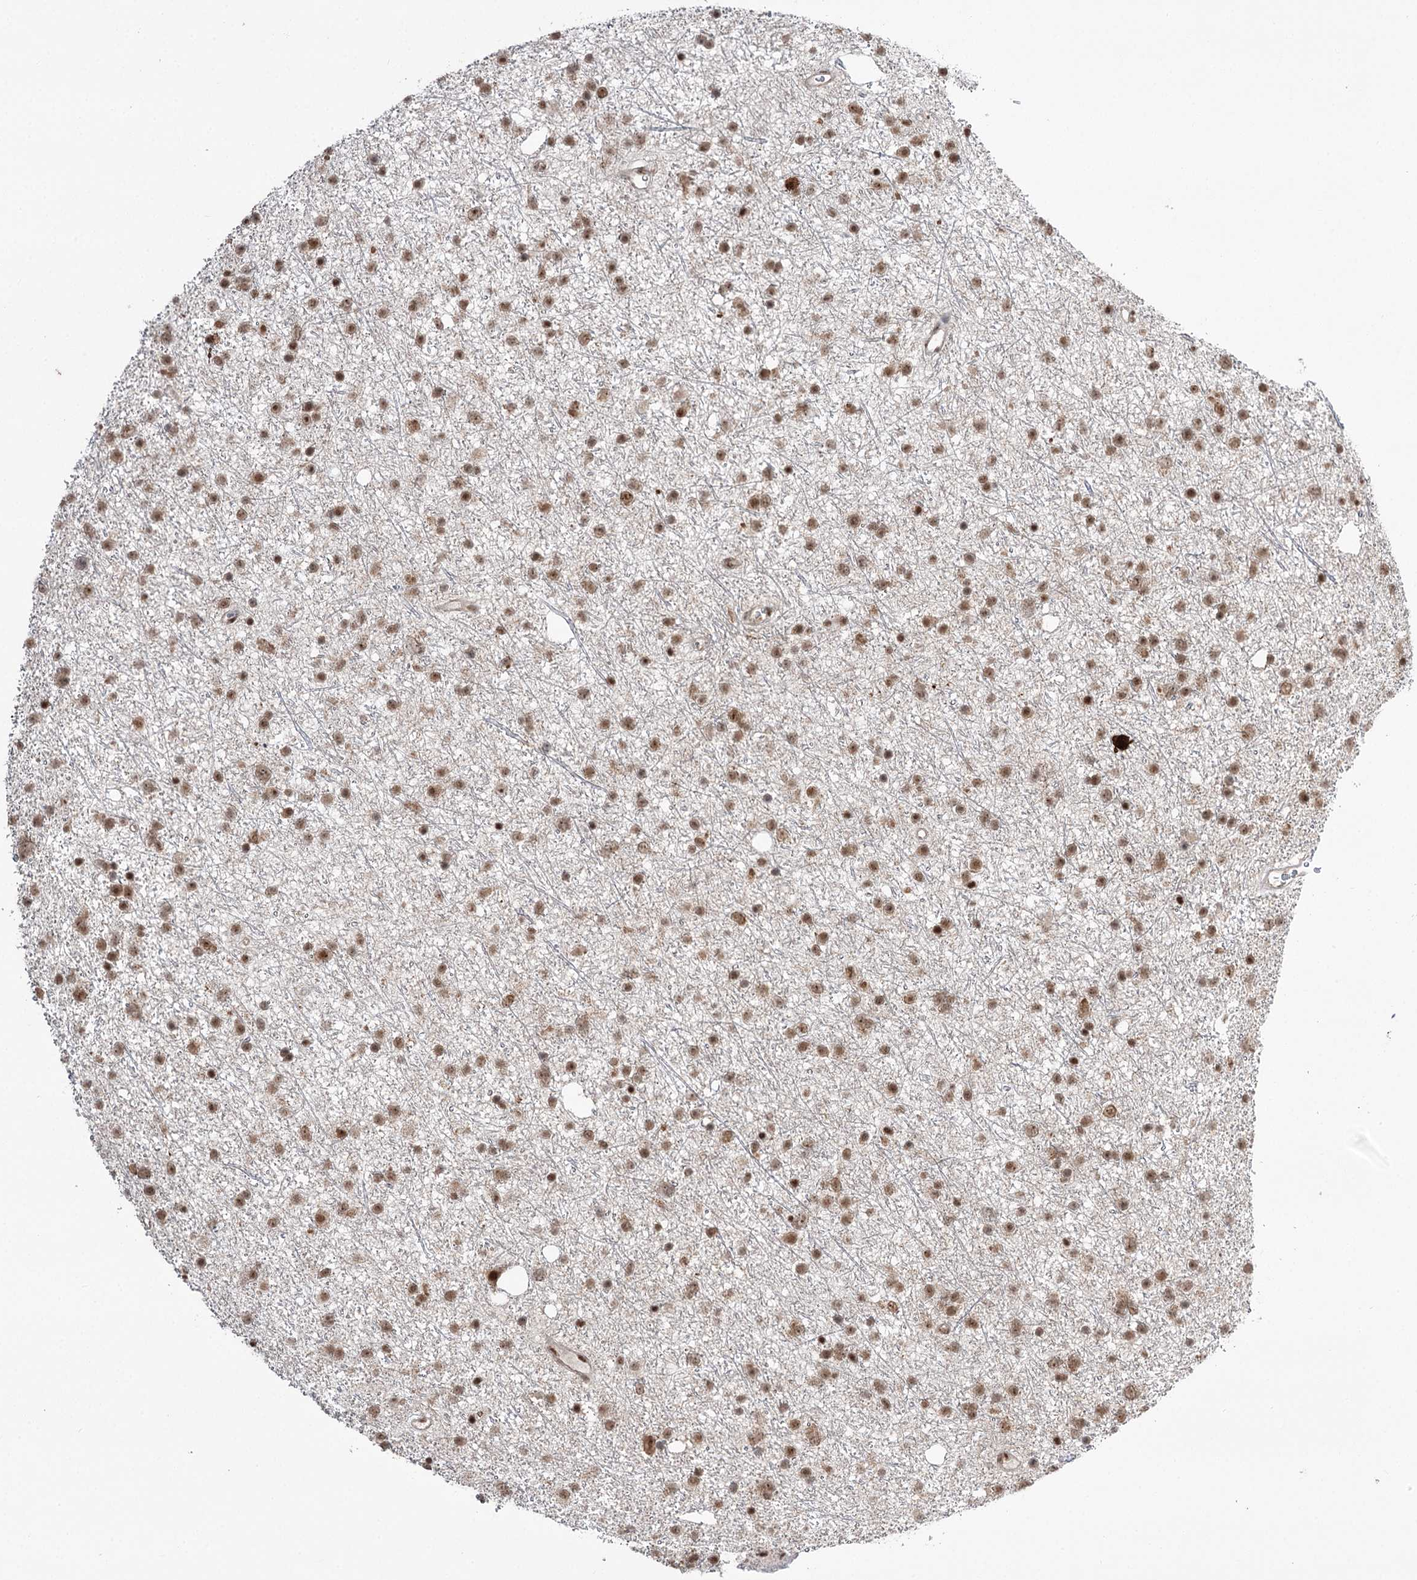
{"staining": {"intensity": "moderate", "quantity": ">75%", "location": "nuclear"}, "tissue": "glioma", "cell_type": "Tumor cells", "image_type": "cancer", "snomed": [{"axis": "morphology", "description": "Glioma, malignant, Low grade"}, {"axis": "topography", "description": "Cerebral cortex"}], "caption": "Protein expression analysis of human glioma reveals moderate nuclear positivity in about >75% of tumor cells.", "gene": "ERCC3", "patient": {"sex": "female", "age": 39}}